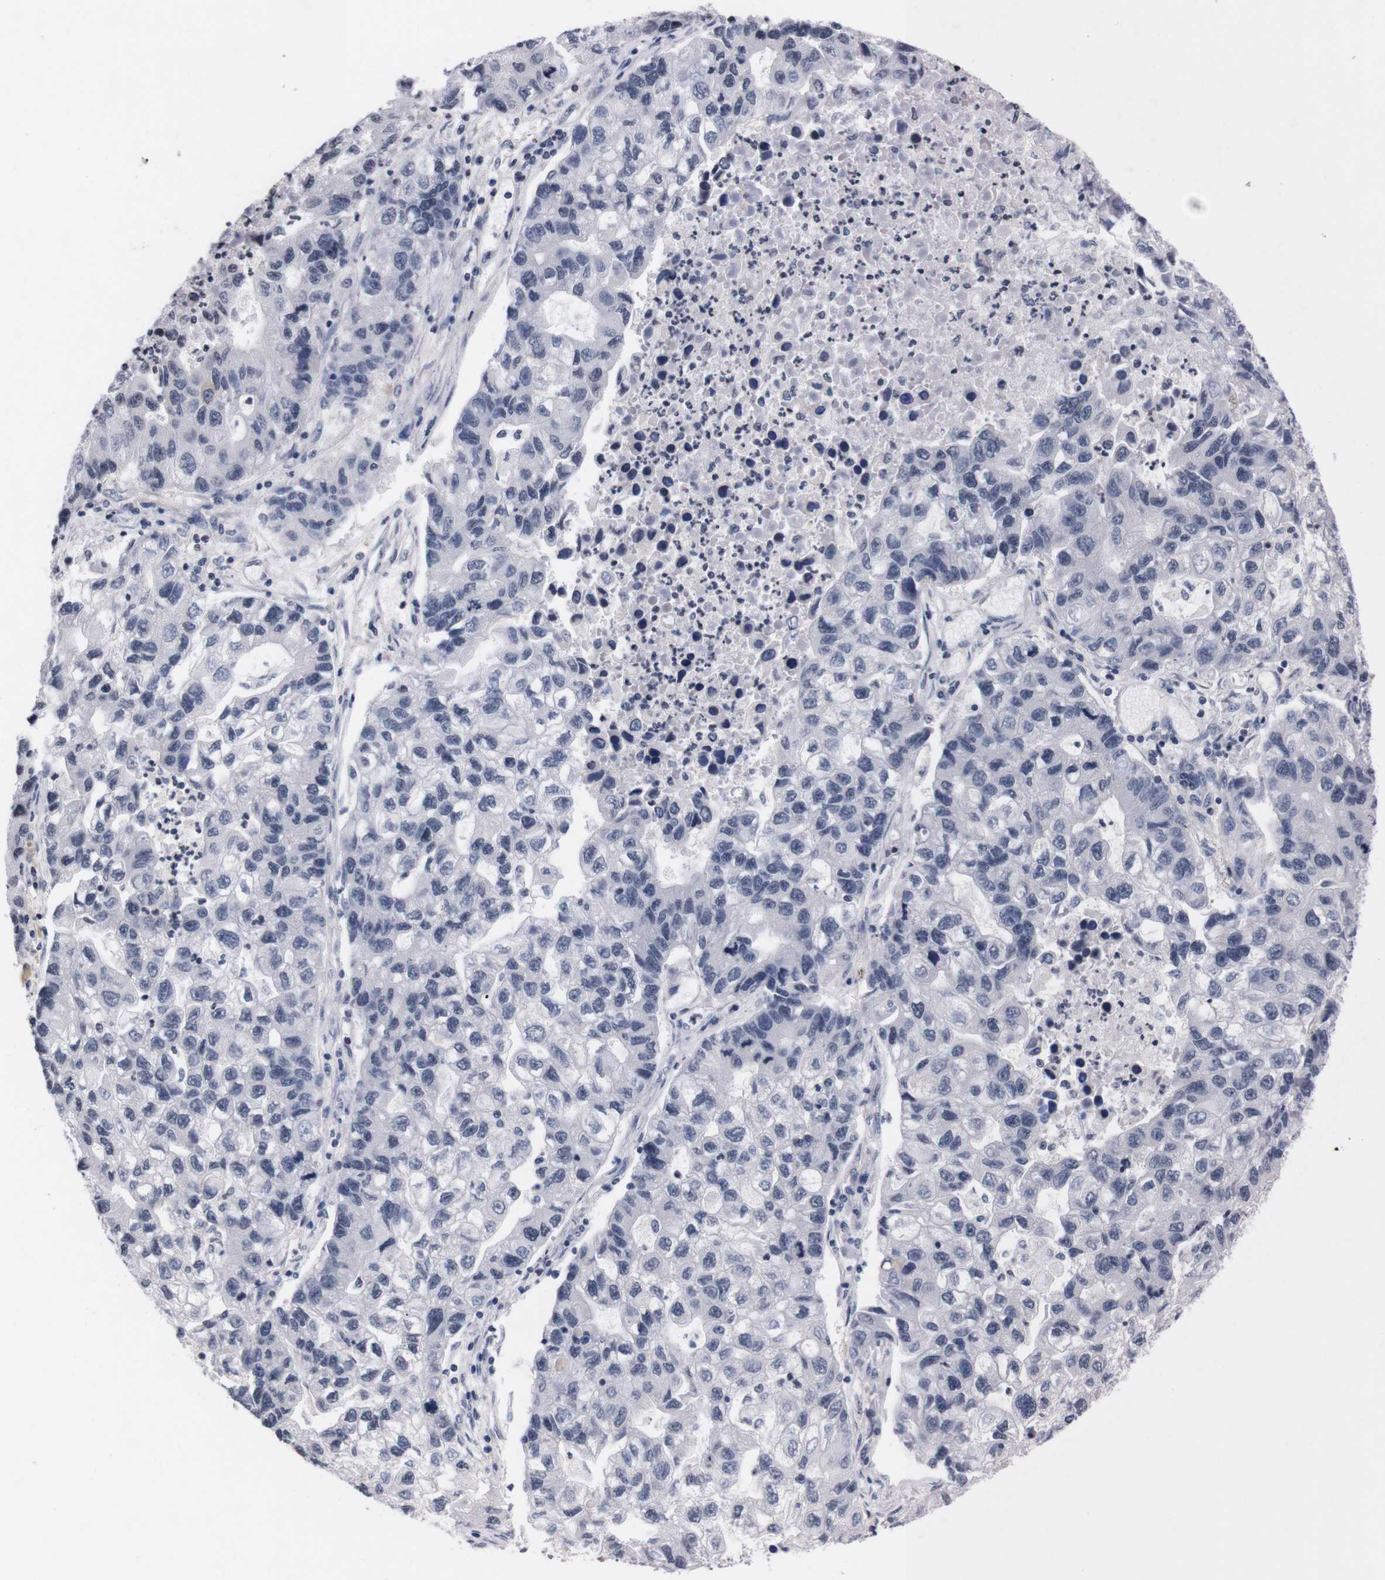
{"staining": {"intensity": "negative", "quantity": "none", "location": "none"}, "tissue": "lung cancer", "cell_type": "Tumor cells", "image_type": "cancer", "snomed": [{"axis": "morphology", "description": "Adenocarcinoma, NOS"}, {"axis": "topography", "description": "Lung"}], "caption": "IHC of human lung adenocarcinoma exhibits no staining in tumor cells. The staining was performed using DAB (3,3'-diaminobenzidine) to visualize the protein expression in brown, while the nuclei were stained in blue with hematoxylin (Magnification: 20x).", "gene": "TNFRSF21", "patient": {"sex": "female", "age": 51}}